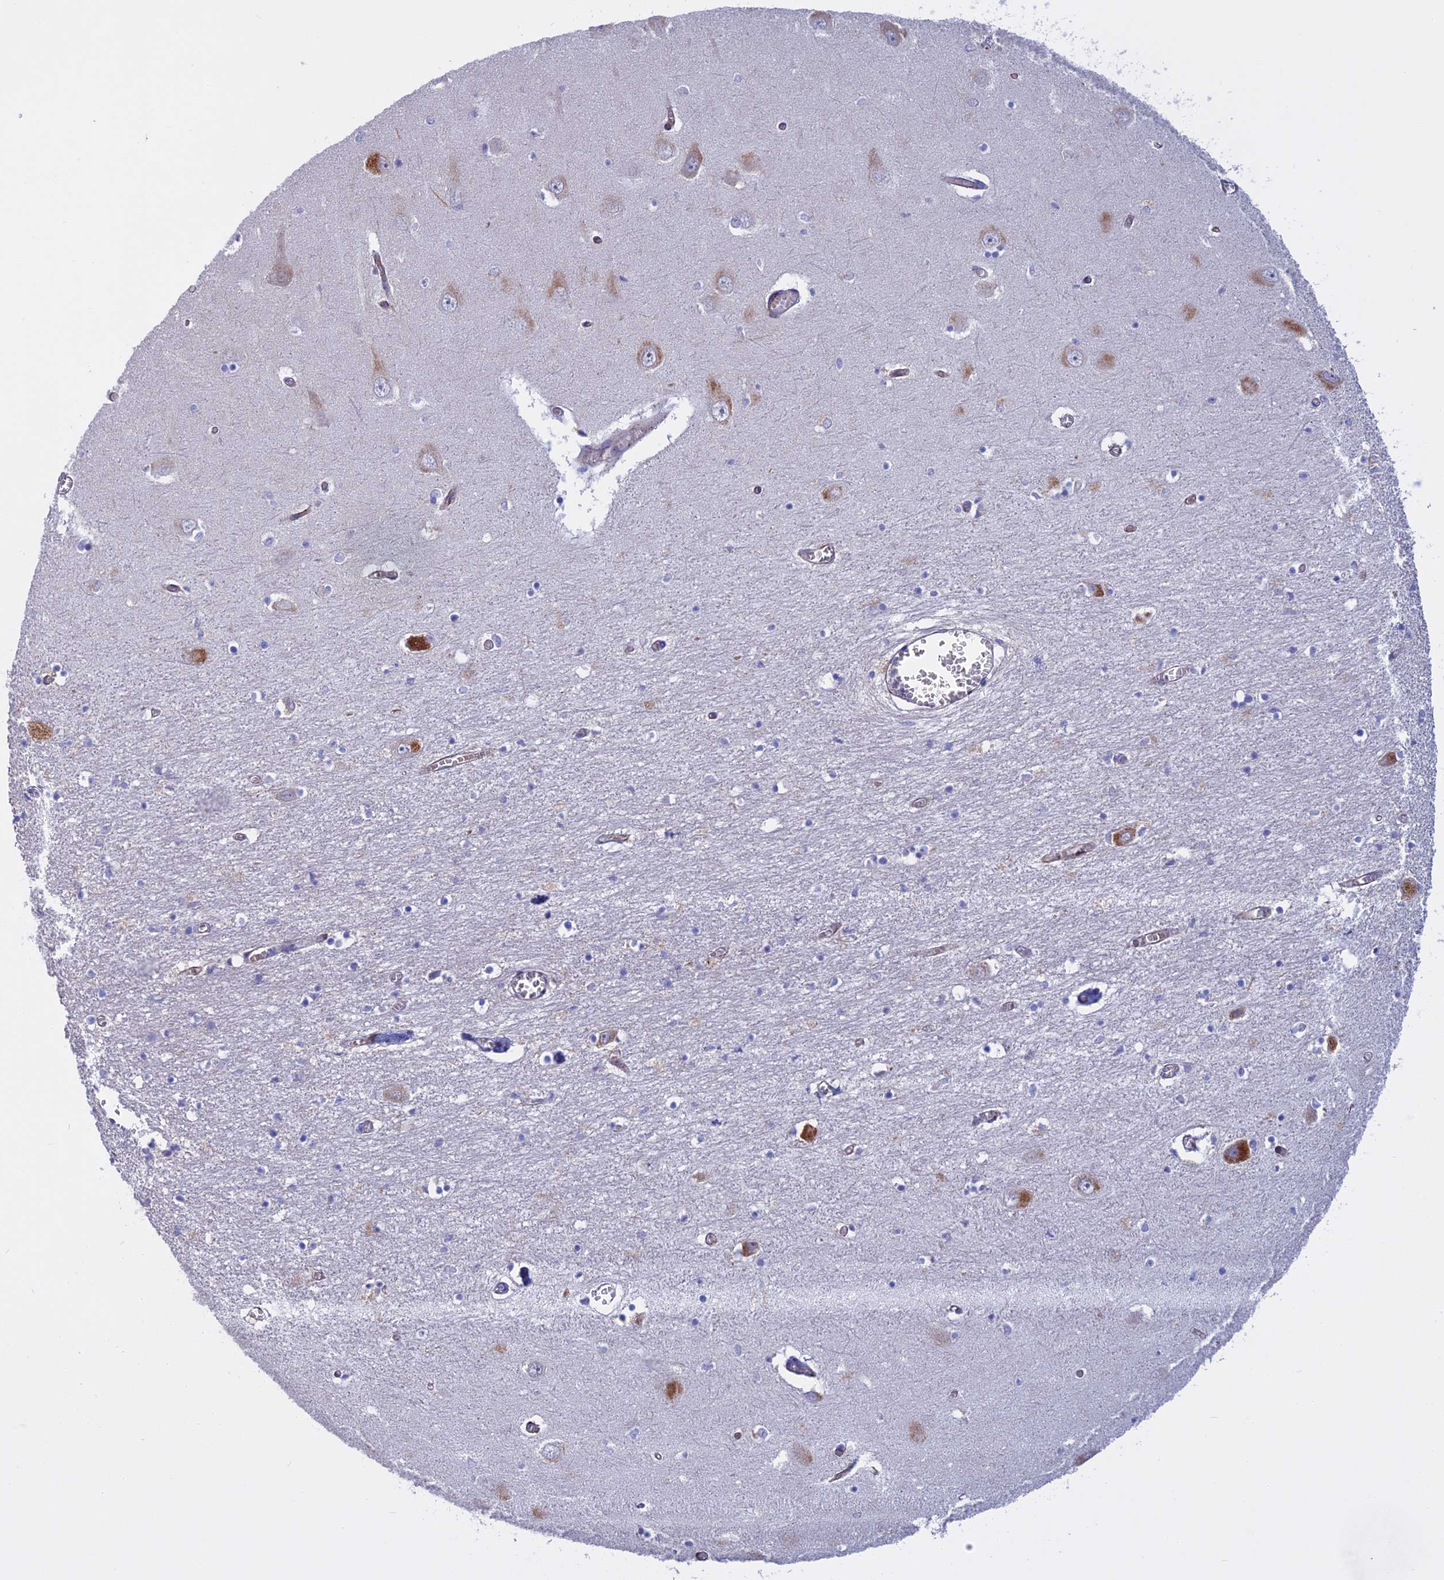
{"staining": {"intensity": "negative", "quantity": "none", "location": "none"}, "tissue": "hippocampus", "cell_type": "Glial cells", "image_type": "normal", "snomed": [{"axis": "morphology", "description": "Normal tissue, NOS"}, {"axis": "topography", "description": "Hippocampus"}], "caption": "A photomicrograph of hippocampus stained for a protein shows no brown staining in glial cells. The staining is performed using DAB (3,3'-diaminobenzidine) brown chromogen with nuclei counter-stained in using hematoxylin.", "gene": "SLC2A6", "patient": {"sex": "male", "age": 70}}